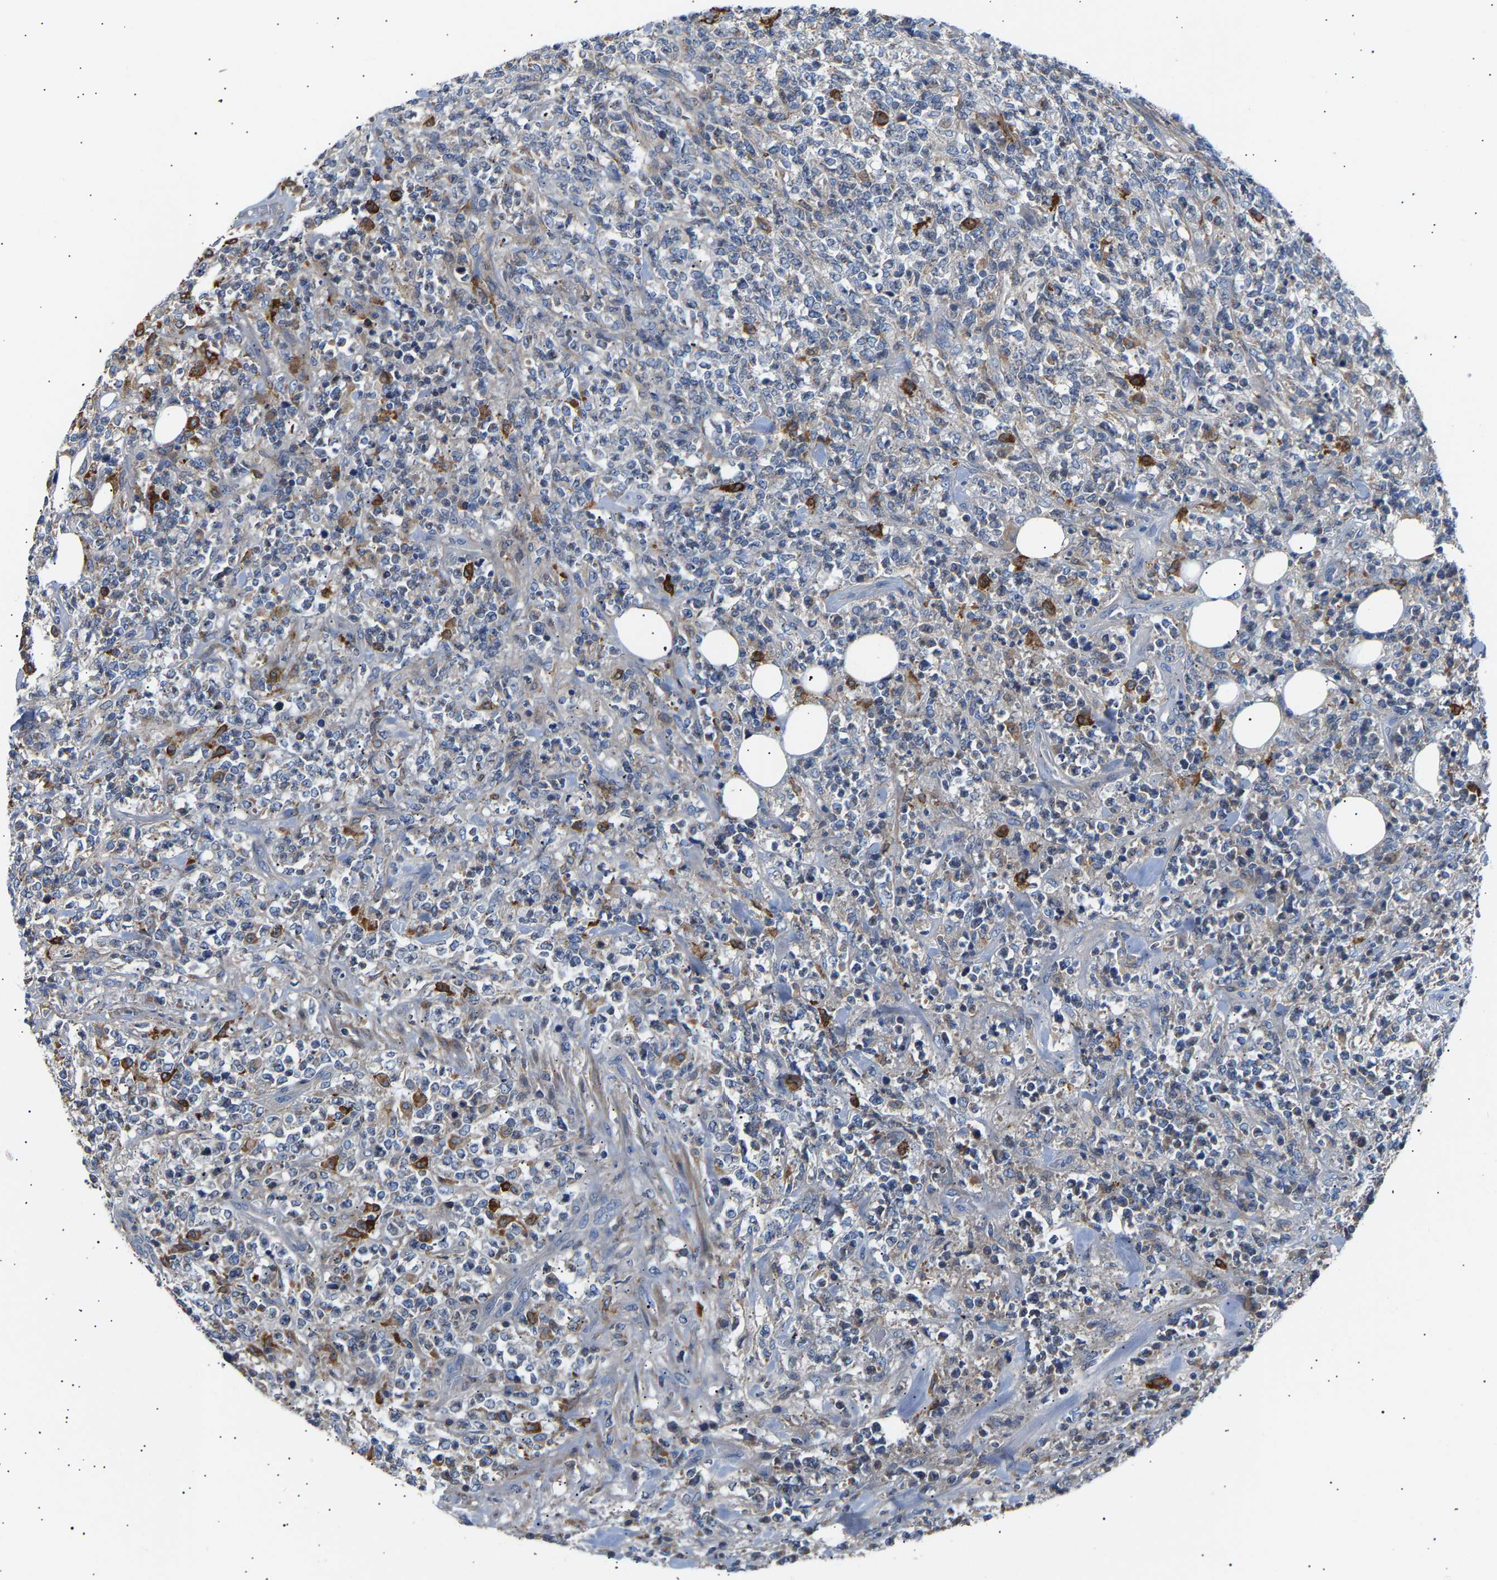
{"staining": {"intensity": "negative", "quantity": "none", "location": "none"}, "tissue": "lymphoma", "cell_type": "Tumor cells", "image_type": "cancer", "snomed": [{"axis": "morphology", "description": "Malignant lymphoma, non-Hodgkin's type, High grade"}, {"axis": "topography", "description": "Soft tissue"}], "caption": "Lymphoma was stained to show a protein in brown. There is no significant expression in tumor cells.", "gene": "CCDC171", "patient": {"sex": "male", "age": 18}}